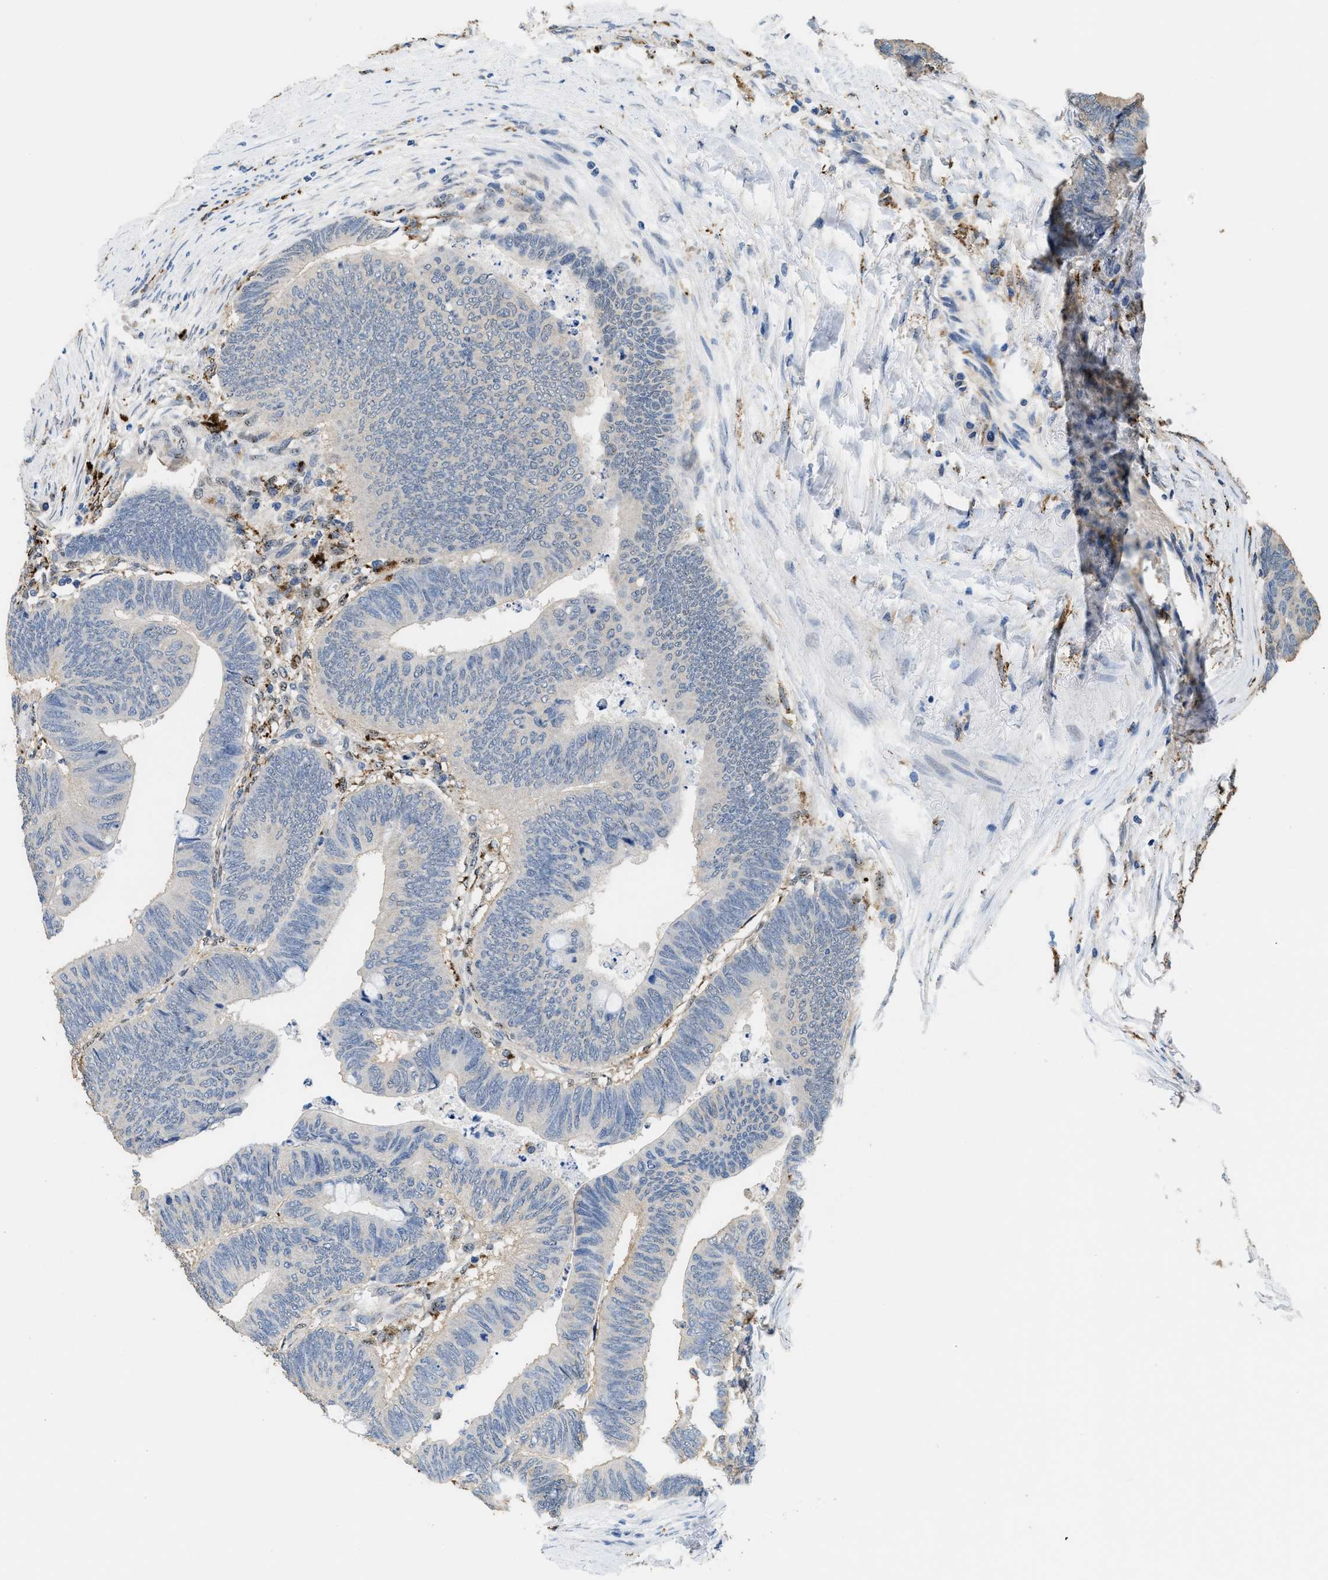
{"staining": {"intensity": "negative", "quantity": "none", "location": "none"}, "tissue": "colorectal cancer", "cell_type": "Tumor cells", "image_type": "cancer", "snomed": [{"axis": "morphology", "description": "Normal tissue, NOS"}, {"axis": "morphology", "description": "Adenocarcinoma, NOS"}, {"axis": "topography", "description": "Rectum"}, {"axis": "topography", "description": "Peripheral nerve tissue"}], "caption": "Tumor cells show no significant protein expression in colorectal cancer (adenocarcinoma).", "gene": "BMPR2", "patient": {"sex": "male", "age": 92}}